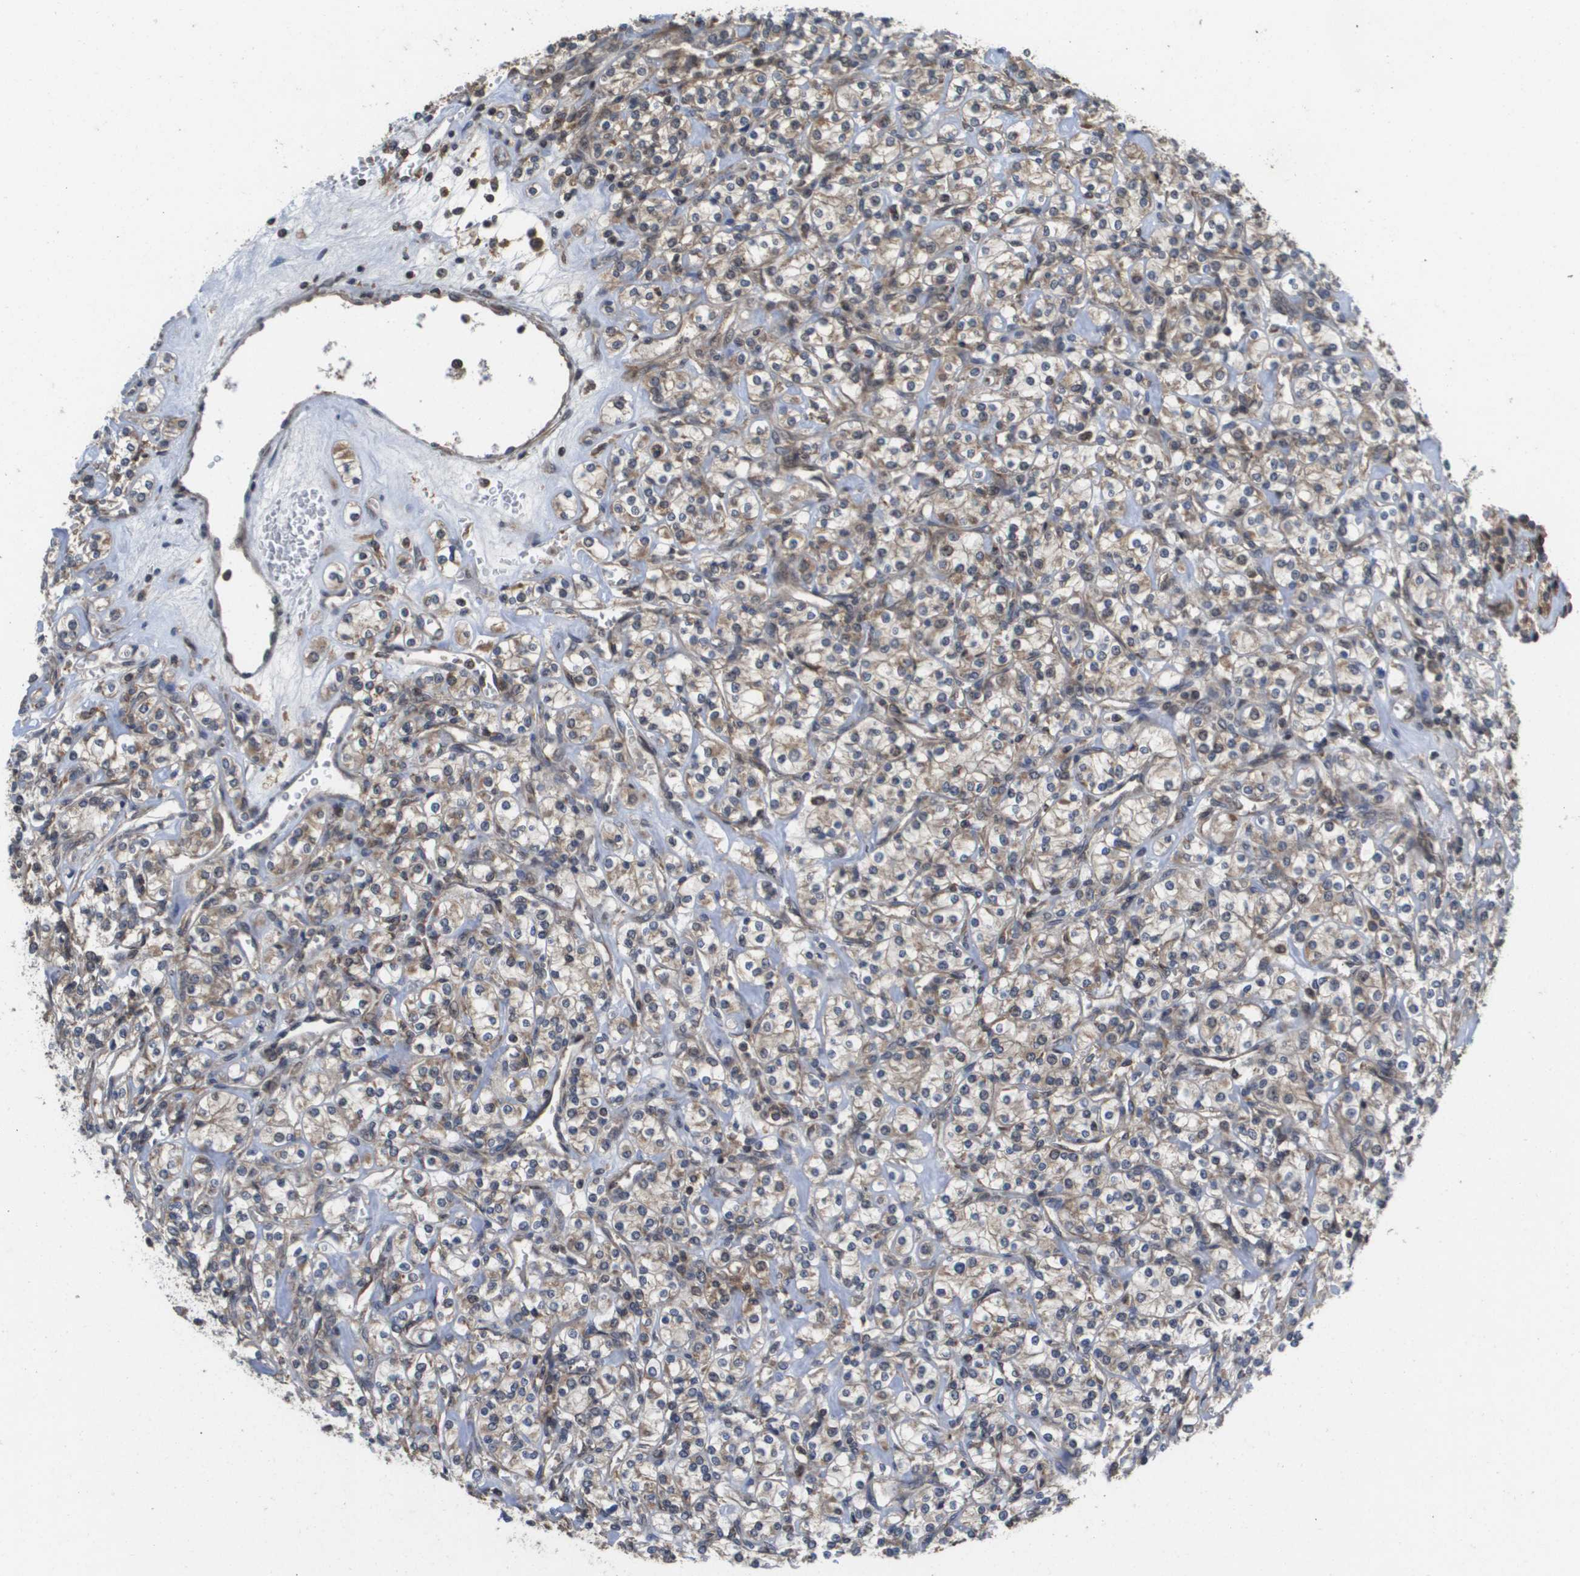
{"staining": {"intensity": "weak", "quantity": "25%-75%", "location": "cytoplasmic/membranous"}, "tissue": "renal cancer", "cell_type": "Tumor cells", "image_type": "cancer", "snomed": [{"axis": "morphology", "description": "Adenocarcinoma, NOS"}, {"axis": "topography", "description": "Kidney"}], "caption": "IHC photomicrograph of renal cancer (adenocarcinoma) stained for a protein (brown), which demonstrates low levels of weak cytoplasmic/membranous positivity in approximately 25%-75% of tumor cells.", "gene": "RBM38", "patient": {"sex": "male", "age": 77}}